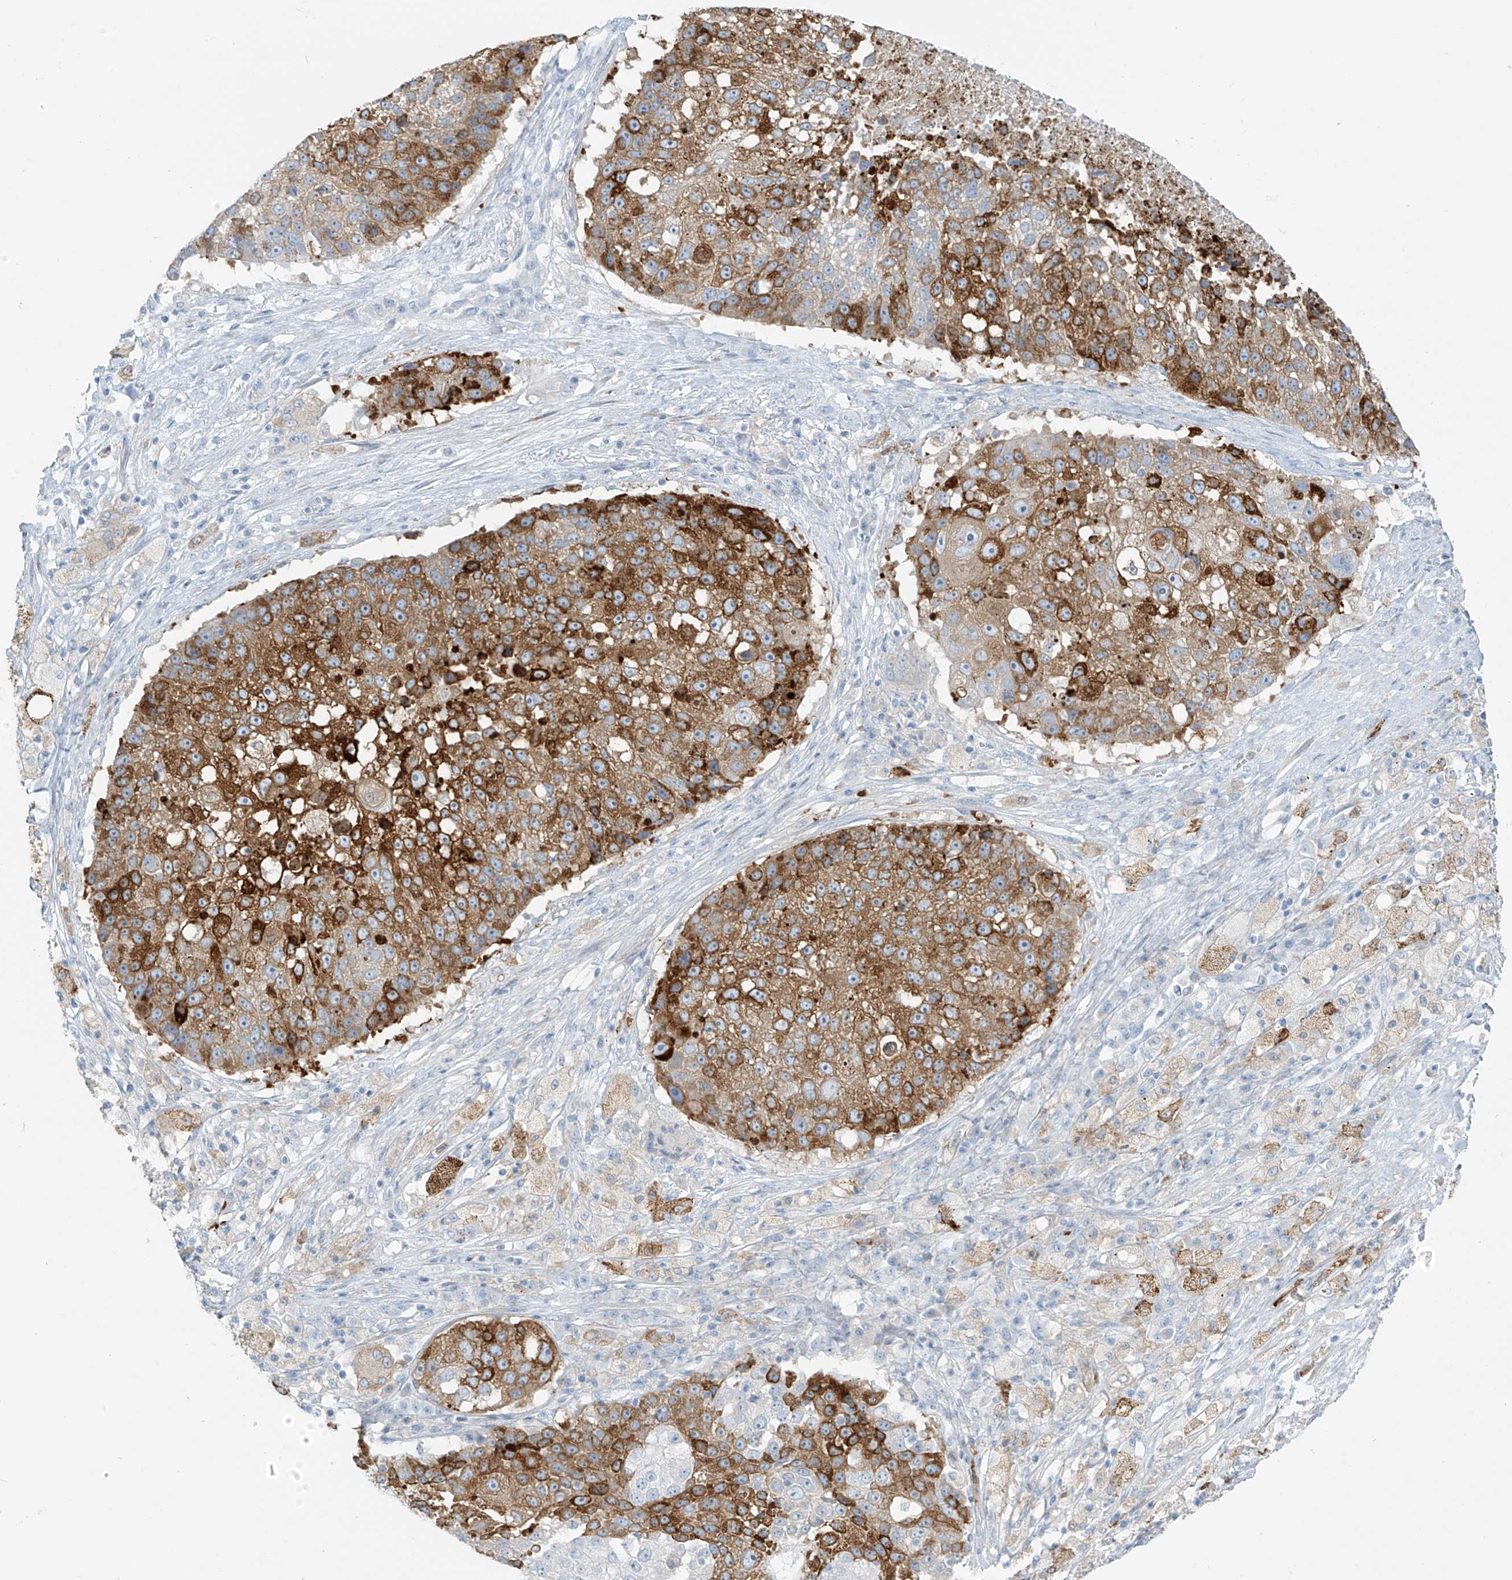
{"staining": {"intensity": "strong", "quantity": "25%-75%", "location": "cytoplasmic/membranous"}, "tissue": "lung cancer", "cell_type": "Tumor cells", "image_type": "cancer", "snomed": [{"axis": "morphology", "description": "Squamous cell carcinoma, NOS"}, {"axis": "topography", "description": "Lung"}], "caption": "Squamous cell carcinoma (lung) stained for a protein (brown) shows strong cytoplasmic/membranous positive staining in approximately 25%-75% of tumor cells.", "gene": "SLC25A43", "patient": {"sex": "male", "age": 61}}